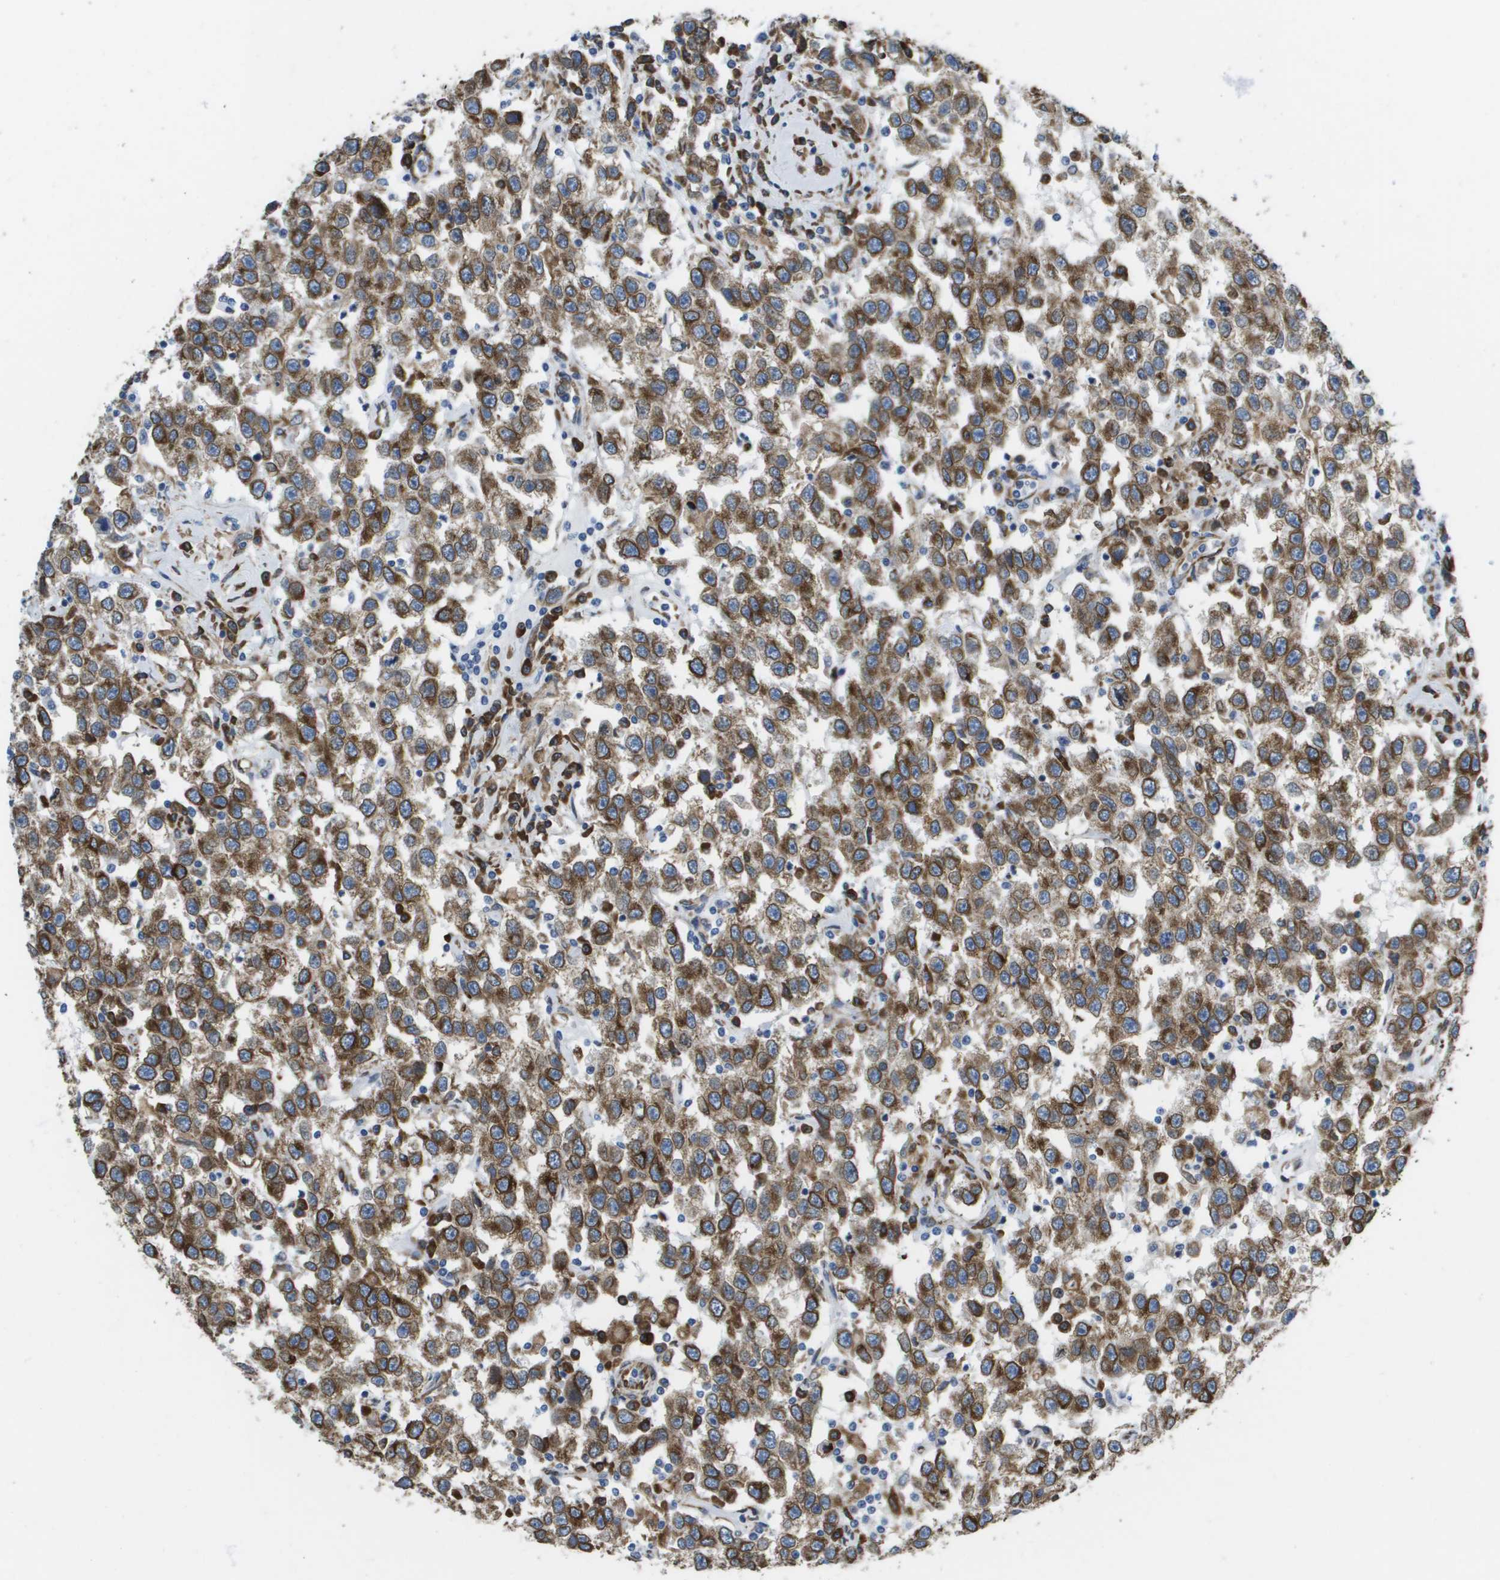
{"staining": {"intensity": "moderate", "quantity": ">75%", "location": "cytoplasmic/membranous"}, "tissue": "testis cancer", "cell_type": "Tumor cells", "image_type": "cancer", "snomed": [{"axis": "morphology", "description": "Seminoma, NOS"}, {"axis": "topography", "description": "Testis"}], "caption": "Immunohistochemistry (IHC) image of human seminoma (testis) stained for a protein (brown), which reveals medium levels of moderate cytoplasmic/membranous staining in approximately >75% of tumor cells.", "gene": "ST3GAL2", "patient": {"sex": "male", "age": 41}}